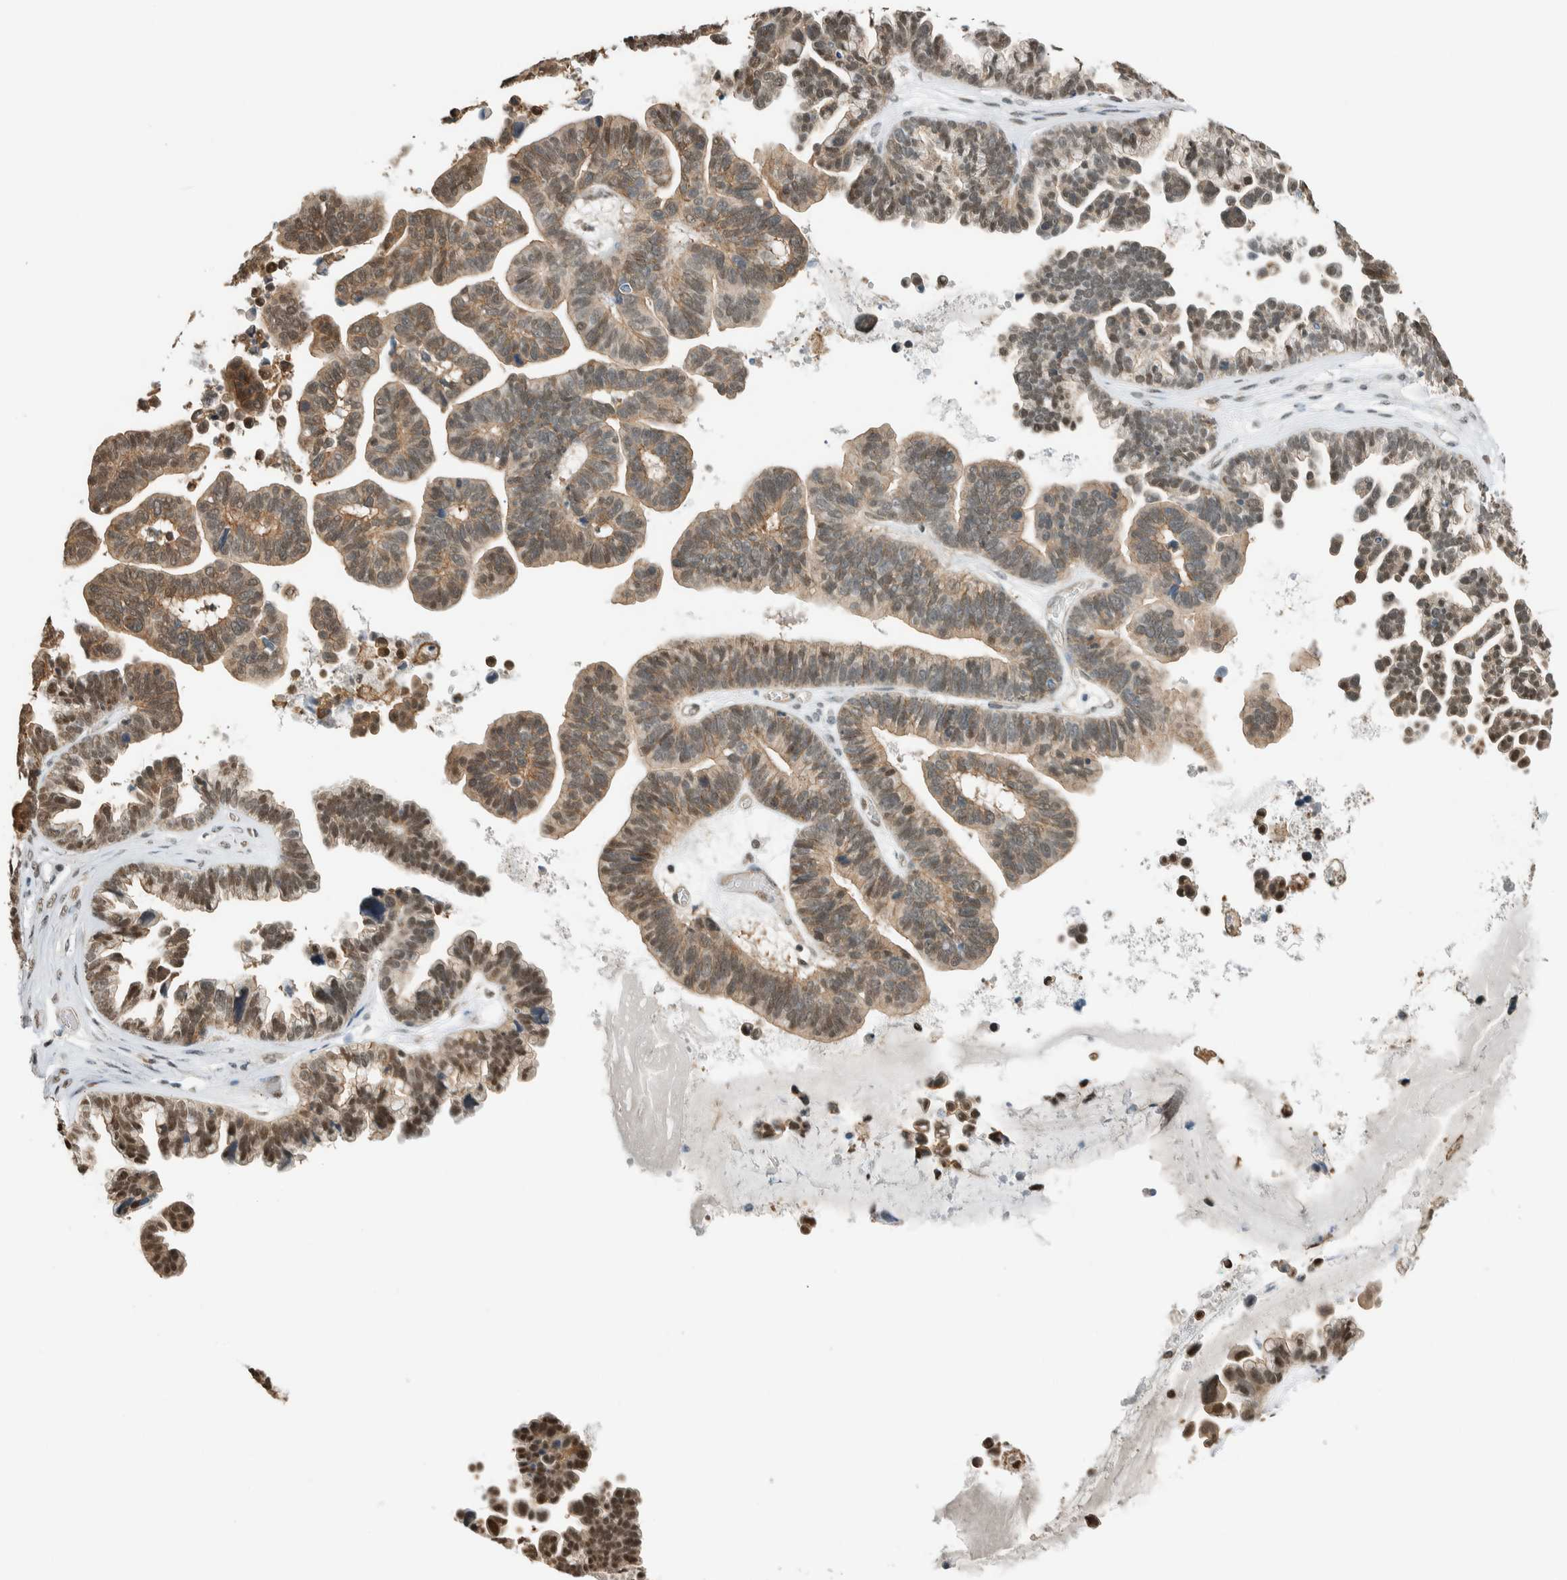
{"staining": {"intensity": "moderate", "quantity": ">75%", "location": "cytoplasmic/membranous,nuclear"}, "tissue": "ovarian cancer", "cell_type": "Tumor cells", "image_type": "cancer", "snomed": [{"axis": "morphology", "description": "Cystadenocarcinoma, serous, NOS"}, {"axis": "topography", "description": "Ovary"}], "caption": "Ovarian serous cystadenocarcinoma was stained to show a protein in brown. There is medium levels of moderate cytoplasmic/membranous and nuclear expression in about >75% of tumor cells.", "gene": "NIBAN2", "patient": {"sex": "female", "age": 56}}